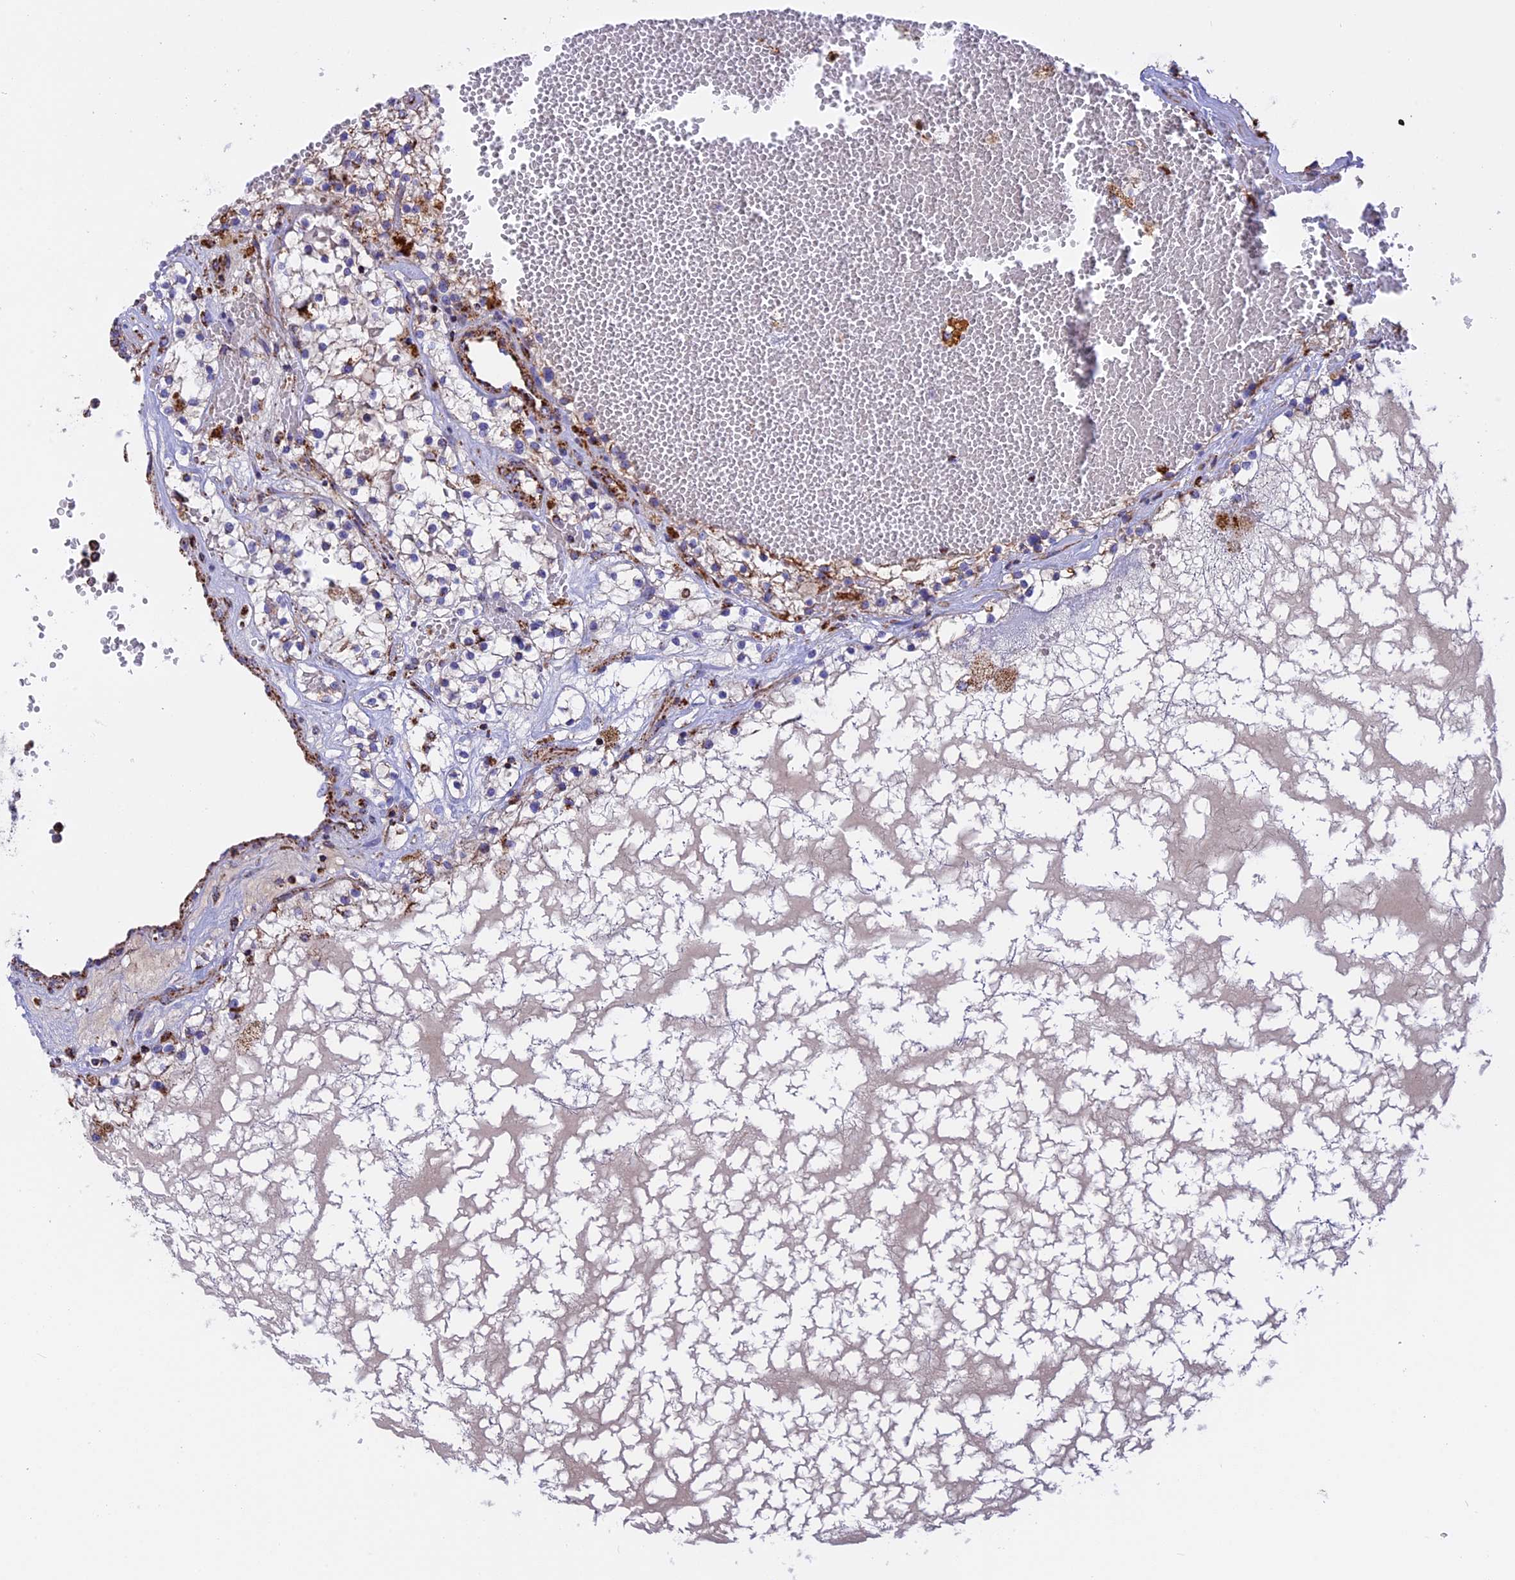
{"staining": {"intensity": "moderate", "quantity": "25%-75%", "location": "cytoplasmic/membranous"}, "tissue": "renal cancer", "cell_type": "Tumor cells", "image_type": "cancer", "snomed": [{"axis": "morphology", "description": "Normal tissue, NOS"}, {"axis": "morphology", "description": "Adenocarcinoma, NOS"}, {"axis": "topography", "description": "Kidney"}], "caption": "High-magnification brightfield microscopy of renal cancer (adenocarcinoma) stained with DAB (3,3'-diaminobenzidine) (brown) and counterstained with hematoxylin (blue). tumor cells exhibit moderate cytoplasmic/membranous expression is present in approximately25%-75% of cells.", "gene": "UQCRB", "patient": {"sex": "male", "age": 68}}